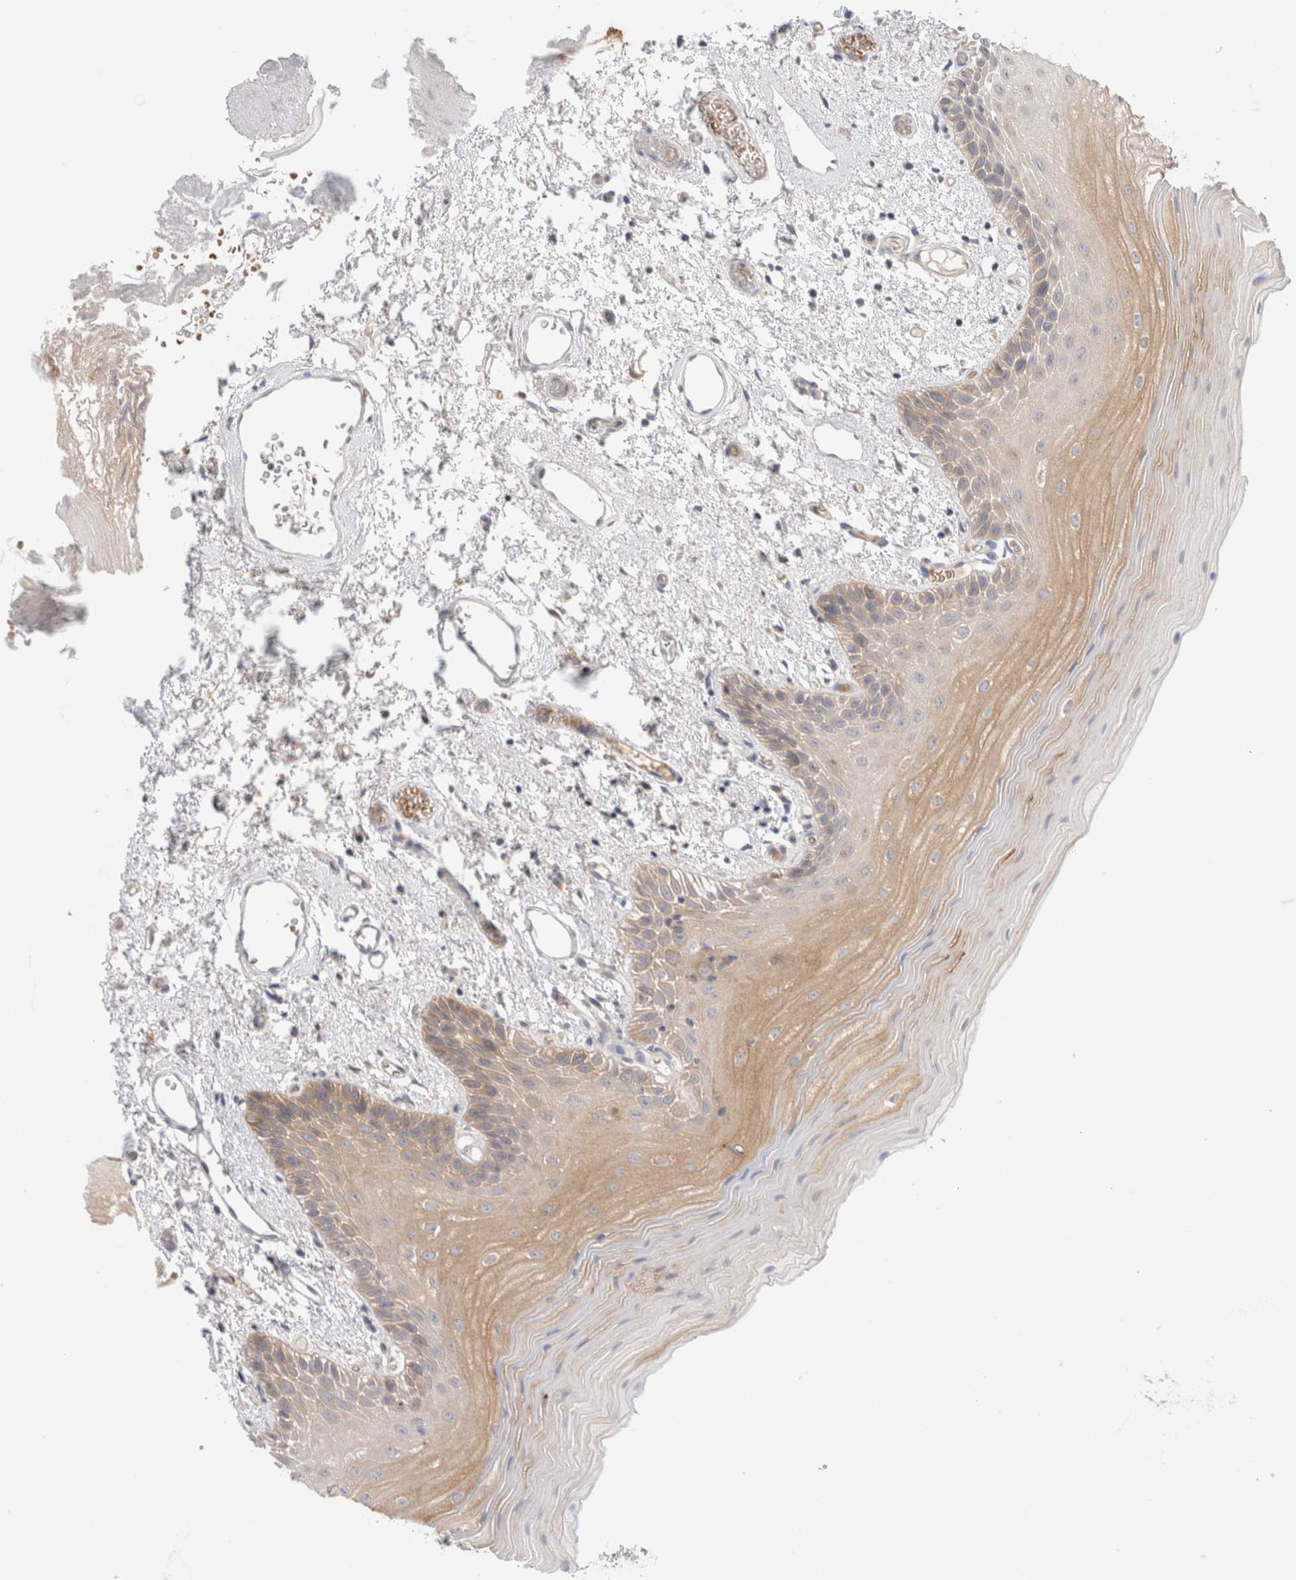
{"staining": {"intensity": "moderate", "quantity": "25%-75%", "location": "cytoplasmic/membranous"}, "tissue": "oral mucosa", "cell_type": "Squamous epithelial cells", "image_type": "normal", "snomed": [{"axis": "morphology", "description": "Normal tissue, NOS"}, {"axis": "topography", "description": "Oral tissue"}], "caption": "Immunohistochemical staining of benign human oral mucosa reveals moderate cytoplasmic/membranous protein expression in about 25%-75% of squamous epithelial cells. (DAB (3,3'-diaminobenzidine) = brown stain, brightfield microscopy at high magnification).", "gene": "KLHL14", "patient": {"sex": "male", "age": 52}}